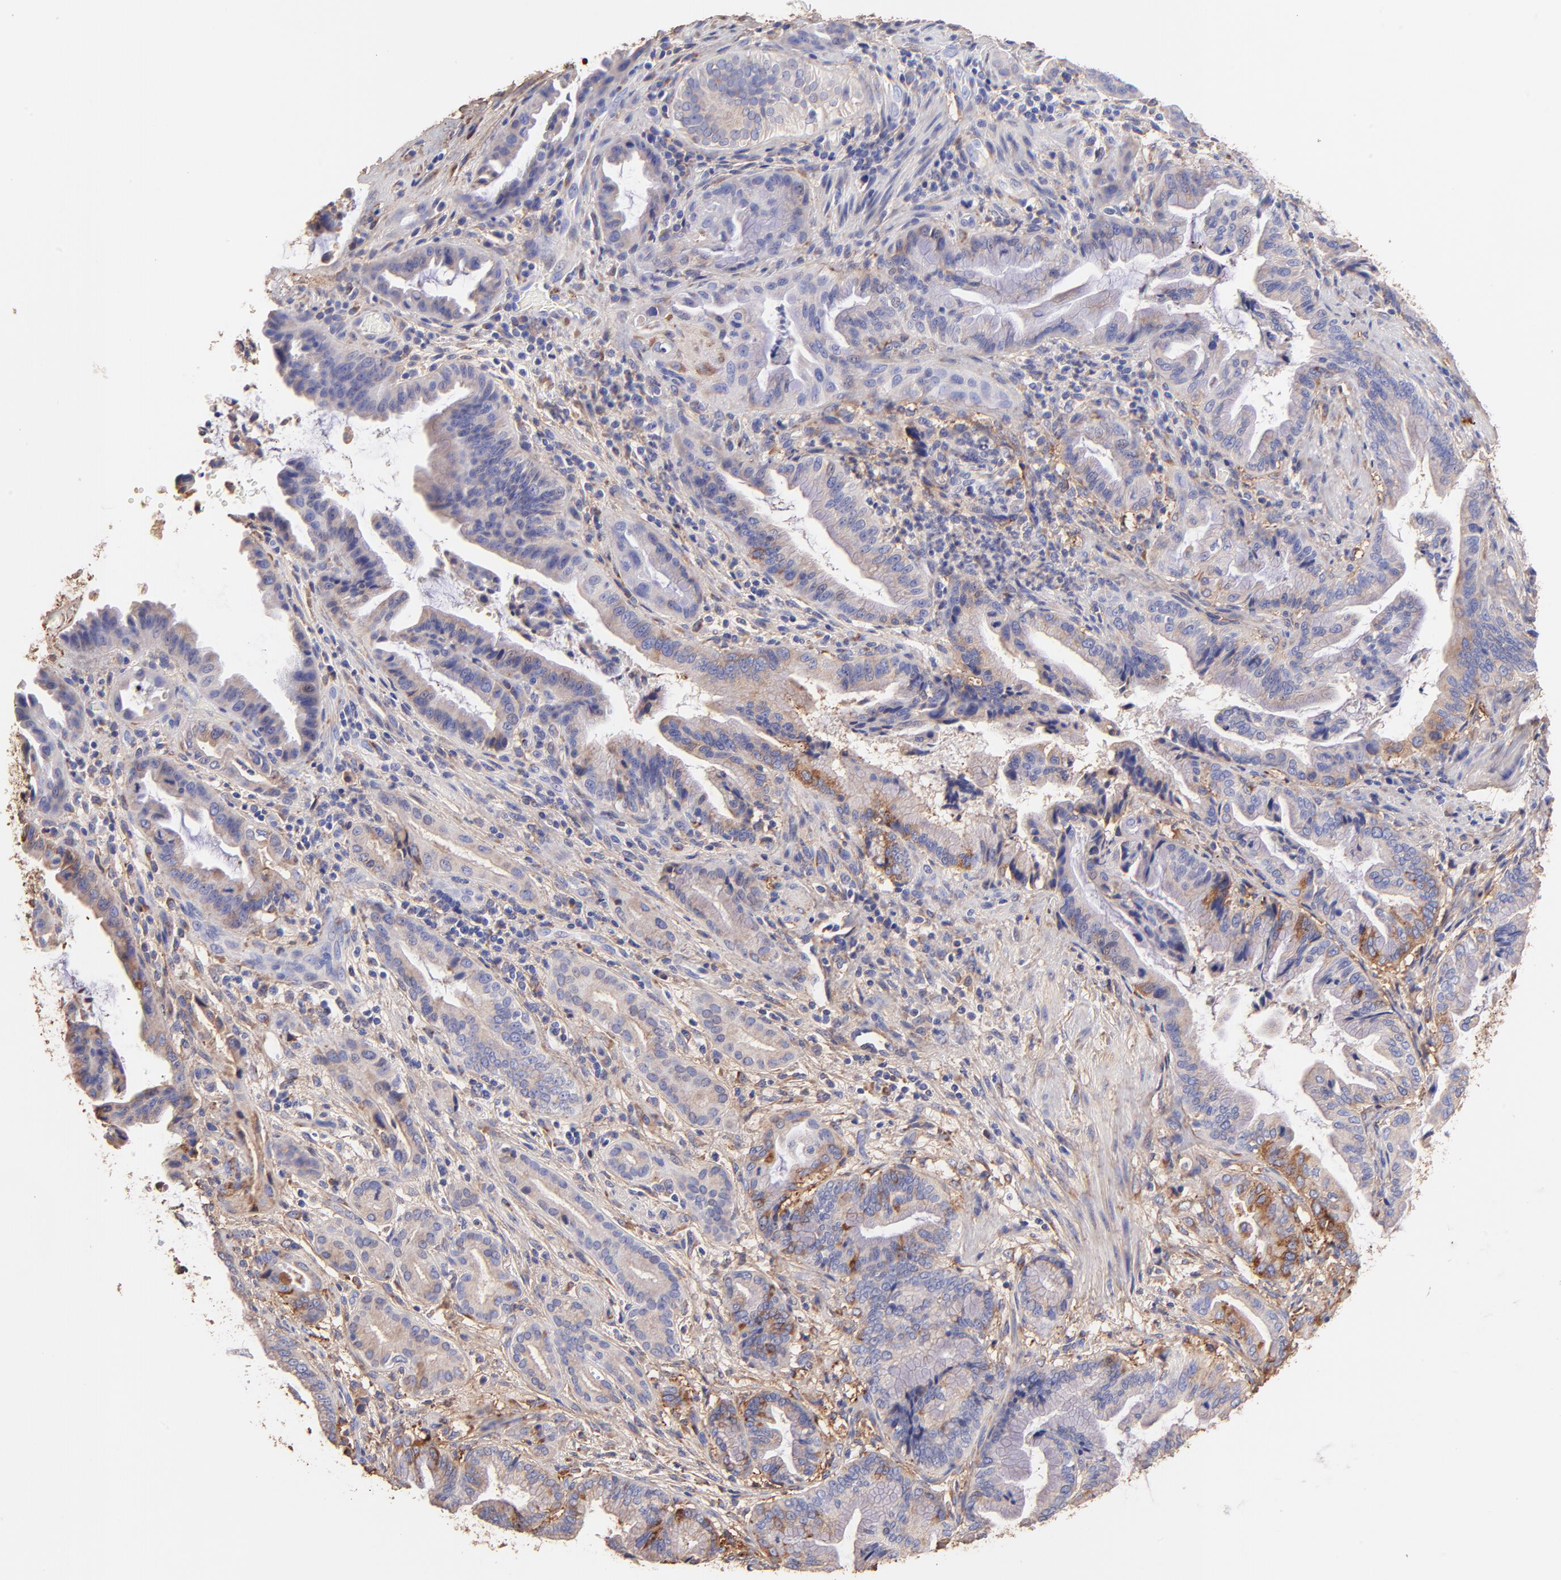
{"staining": {"intensity": "strong", "quantity": "<25%", "location": "cytoplasmic/membranous"}, "tissue": "pancreatic cancer", "cell_type": "Tumor cells", "image_type": "cancer", "snomed": [{"axis": "morphology", "description": "Adenocarcinoma, NOS"}, {"axis": "topography", "description": "Pancreas"}], "caption": "A brown stain labels strong cytoplasmic/membranous staining of a protein in pancreatic adenocarcinoma tumor cells.", "gene": "BGN", "patient": {"sex": "female", "age": 64}}